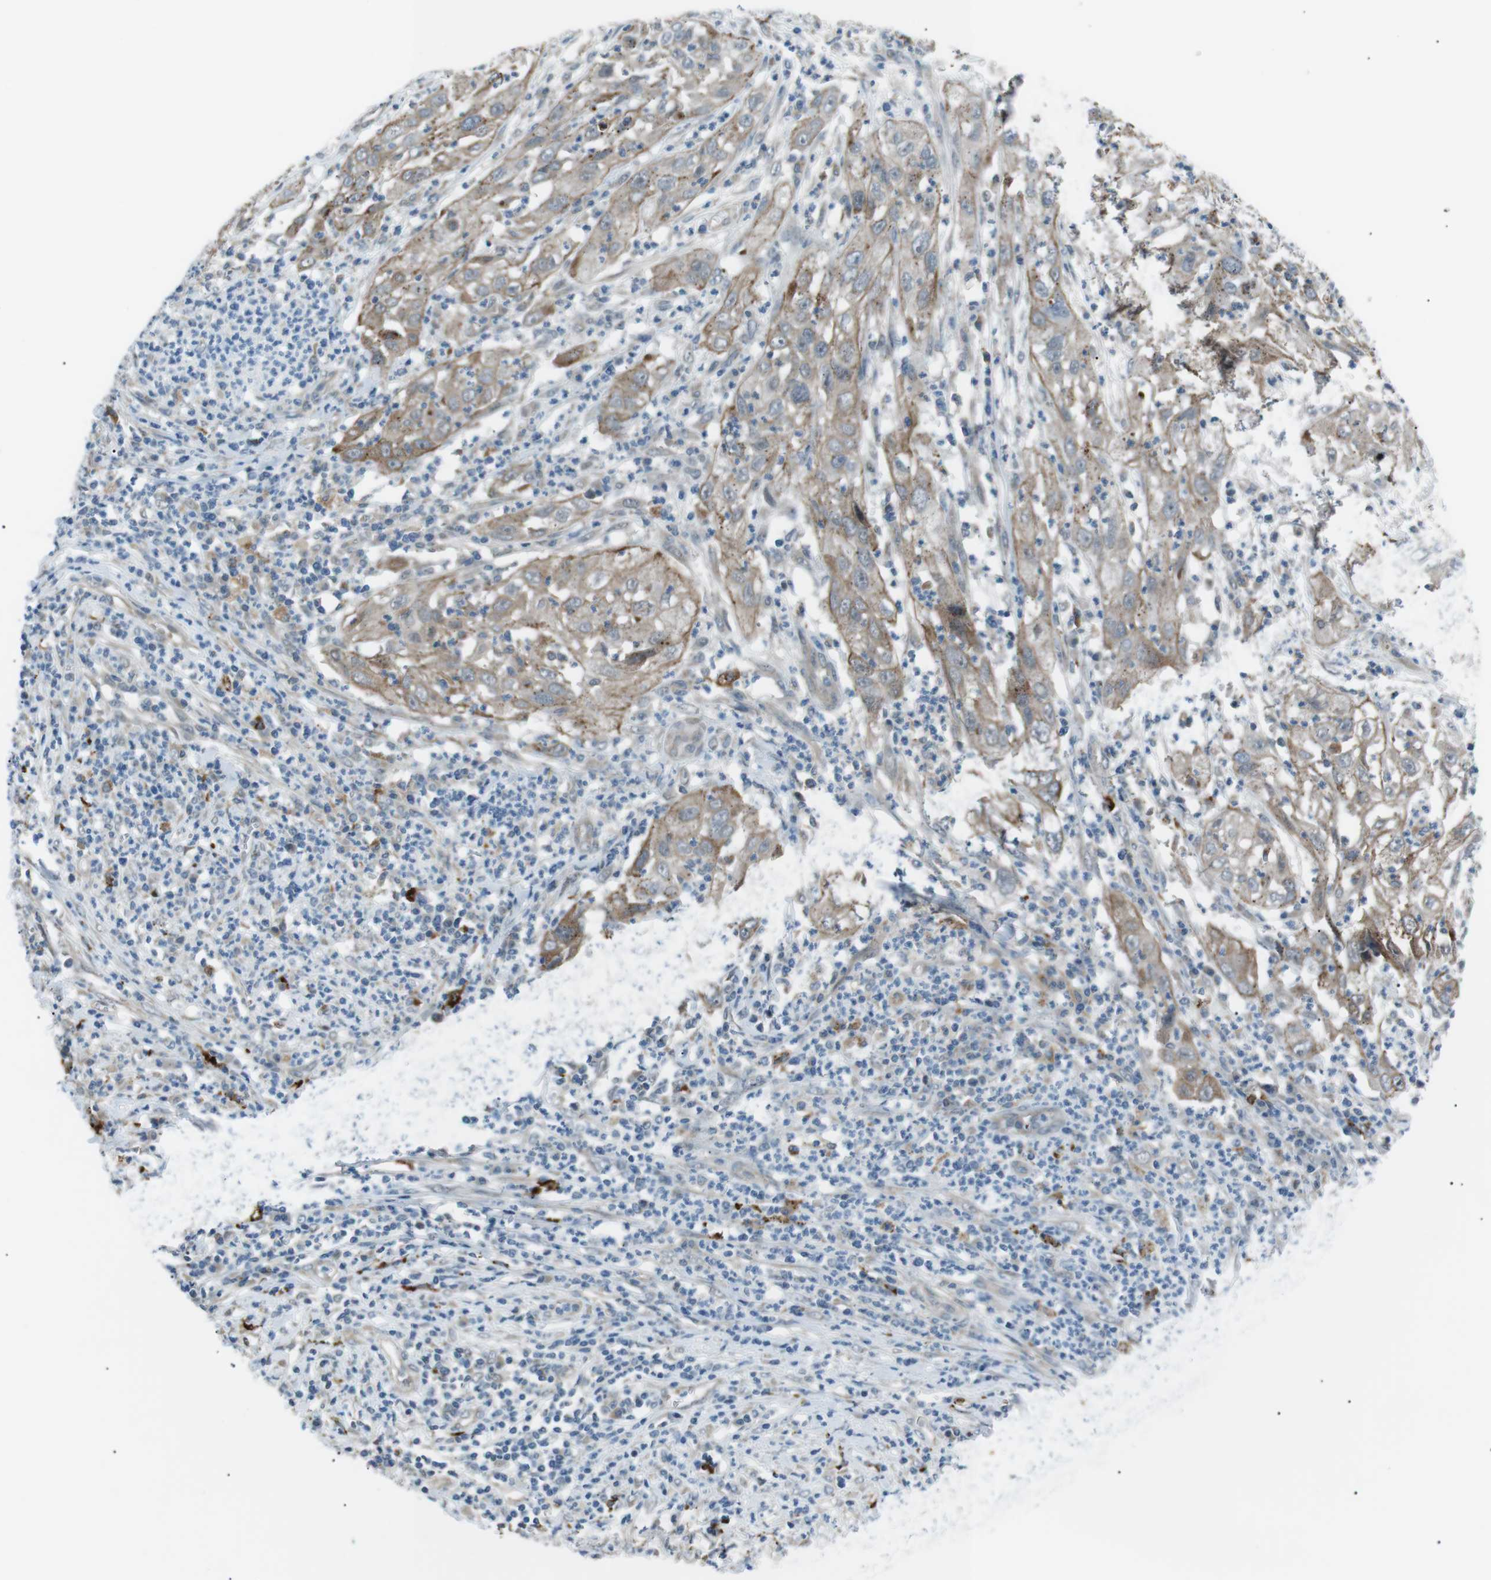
{"staining": {"intensity": "weak", "quantity": ">75%", "location": "cytoplasmic/membranous"}, "tissue": "cervical cancer", "cell_type": "Tumor cells", "image_type": "cancer", "snomed": [{"axis": "morphology", "description": "Squamous cell carcinoma, NOS"}, {"axis": "topography", "description": "Cervix"}], "caption": "This image exhibits cervical squamous cell carcinoma stained with immunohistochemistry (IHC) to label a protein in brown. The cytoplasmic/membranous of tumor cells show weak positivity for the protein. Nuclei are counter-stained blue.", "gene": "B4GALNT2", "patient": {"sex": "female", "age": 32}}